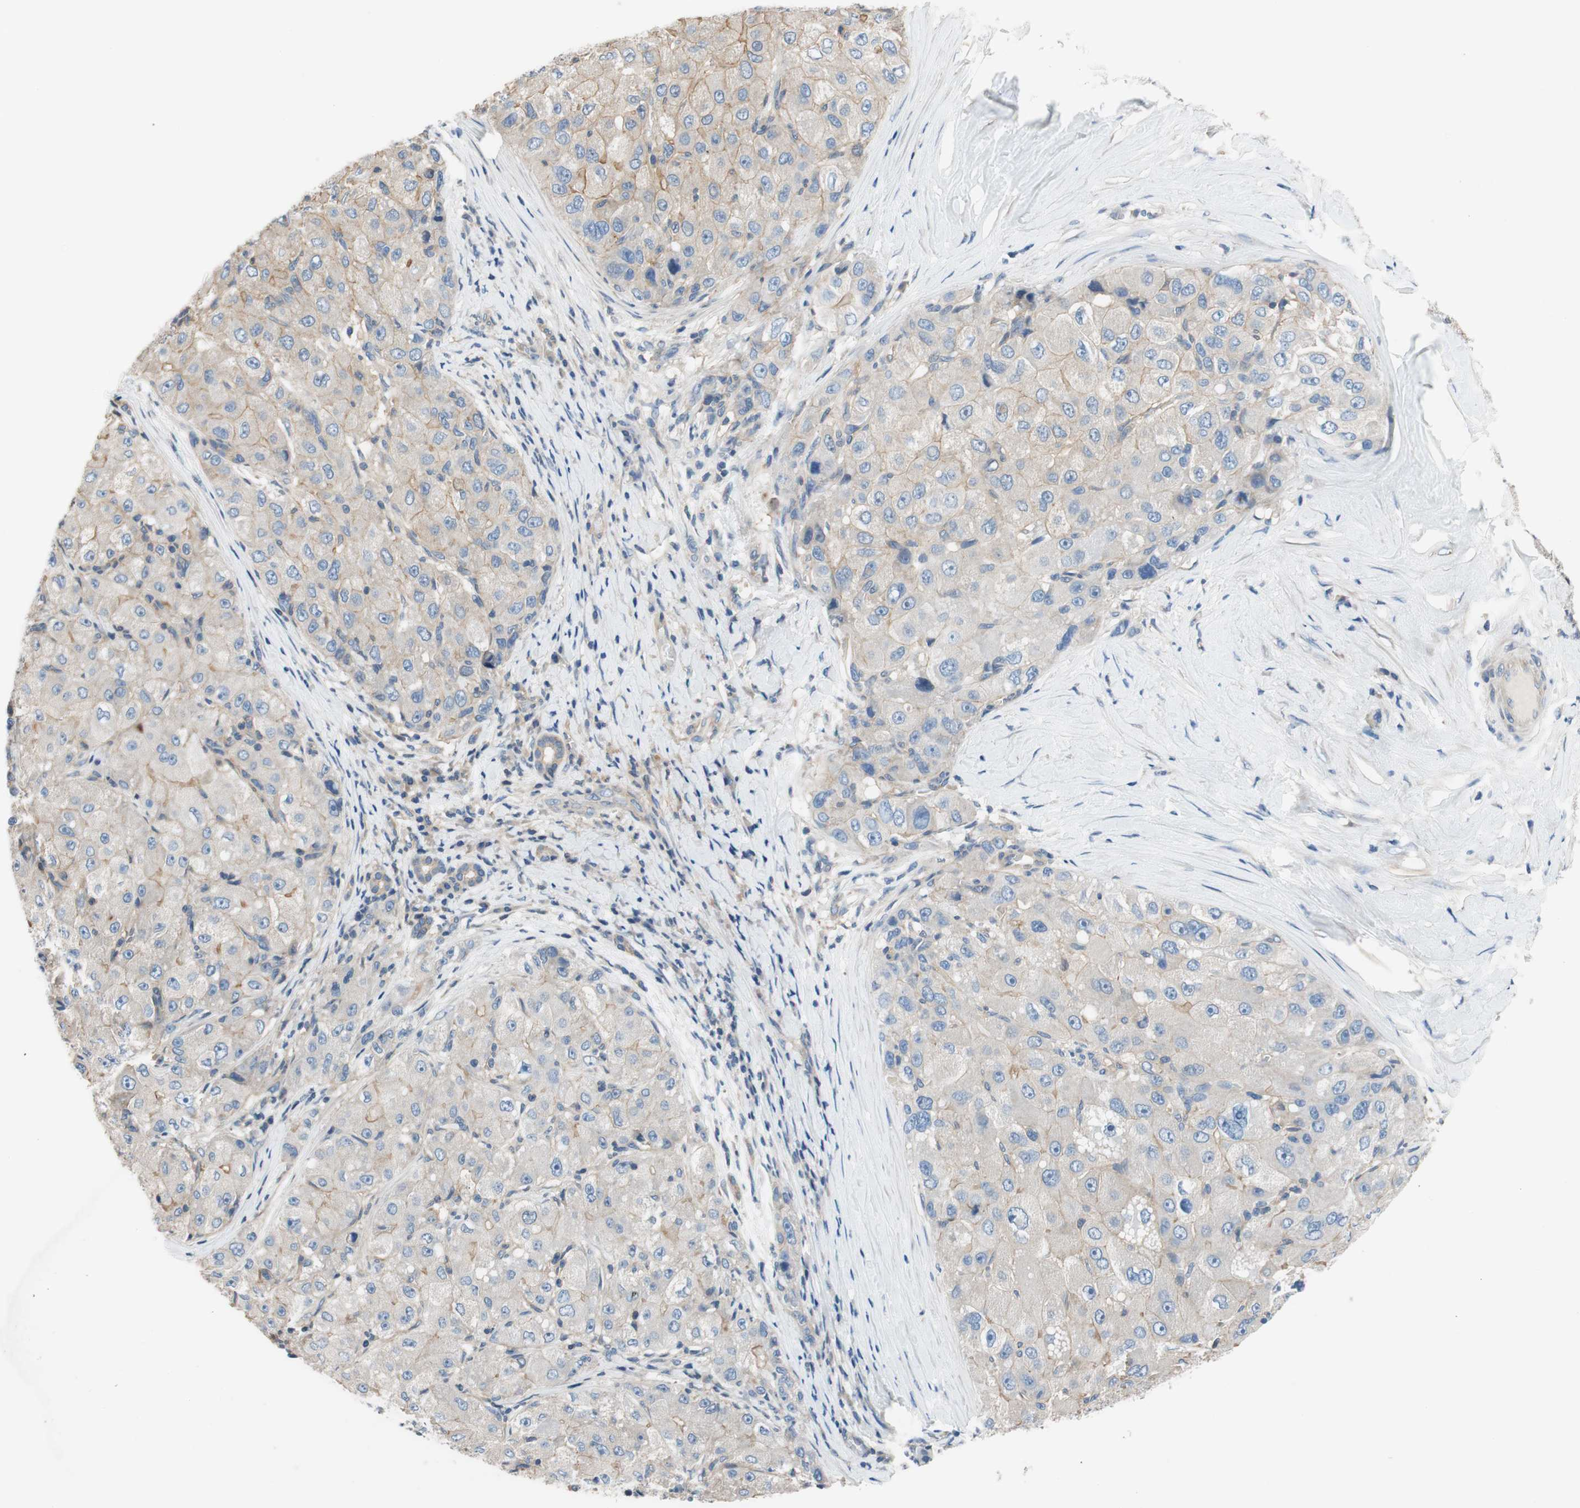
{"staining": {"intensity": "weak", "quantity": ">75%", "location": "cytoplasmic/membranous"}, "tissue": "liver cancer", "cell_type": "Tumor cells", "image_type": "cancer", "snomed": [{"axis": "morphology", "description": "Carcinoma, Hepatocellular, NOS"}, {"axis": "topography", "description": "Liver"}], "caption": "Brown immunohistochemical staining in liver cancer (hepatocellular carcinoma) demonstrates weak cytoplasmic/membranous staining in about >75% of tumor cells.", "gene": "CALML3", "patient": {"sex": "male", "age": 80}}